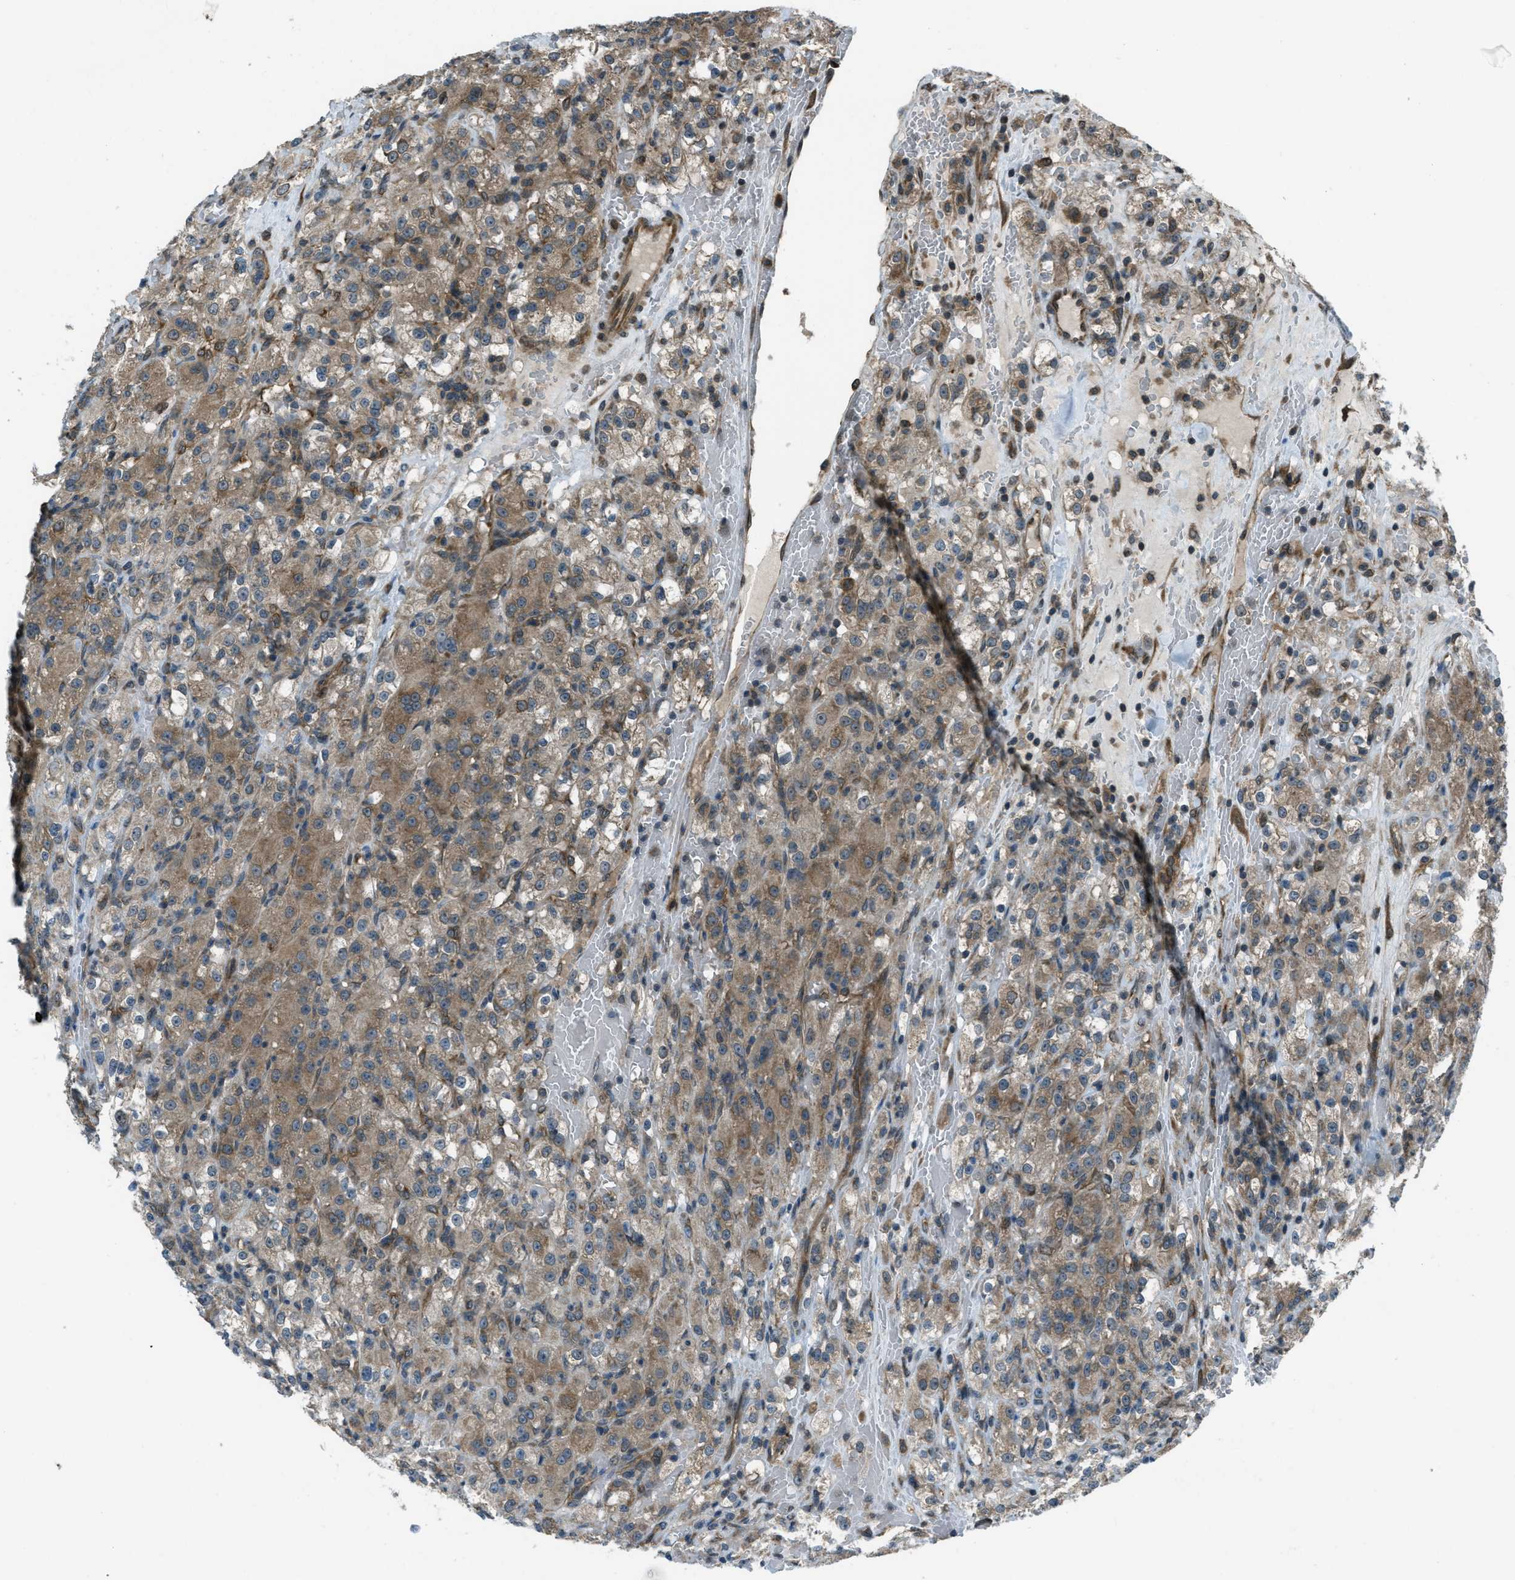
{"staining": {"intensity": "moderate", "quantity": "25%-75%", "location": "cytoplasmic/membranous"}, "tissue": "renal cancer", "cell_type": "Tumor cells", "image_type": "cancer", "snomed": [{"axis": "morphology", "description": "Normal tissue, NOS"}, {"axis": "morphology", "description": "Adenocarcinoma, NOS"}, {"axis": "topography", "description": "Kidney"}], "caption": "Renal cancer (adenocarcinoma) tissue exhibits moderate cytoplasmic/membranous staining in about 25%-75% of tumor cells", "gene": "ASAP2", "patient": {"sex": "male", "age": 61}}